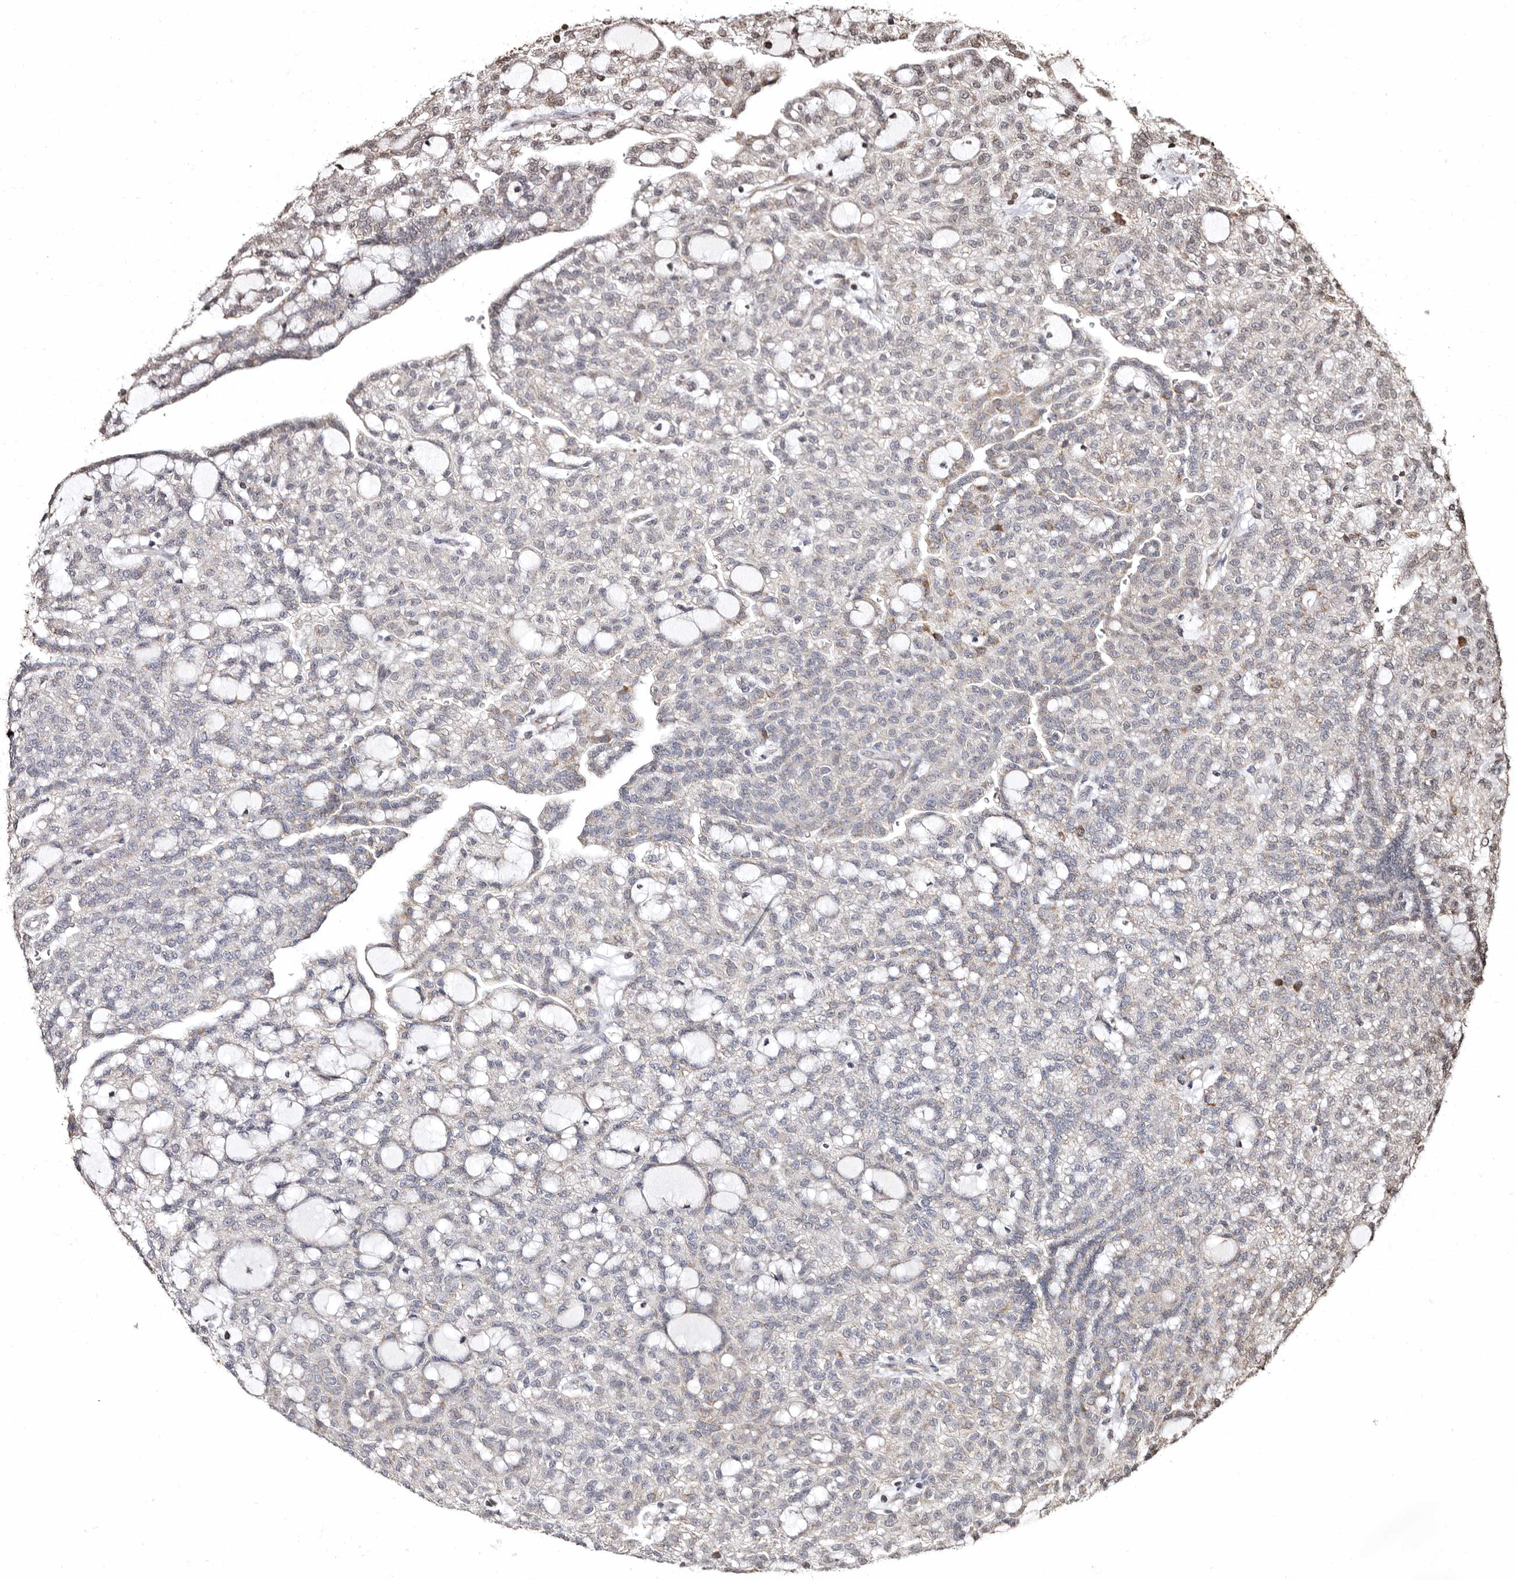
{"staining": {"intensity": "negative", "quantity": "none", "location": "none"}, "tissue": "renal cancer", "cell_type": "Tumor cells", "image_type": "cancer", "snomed": [{"axis": "morphology", "description": "Adenocarcinoma, NOS"}, {"axis": "topography", "description": "Kidney"}], "caption": "Immunohistochemical staining of human renal cancer (adenocarcinoma) exhibits no significant expression in tumor cells.", "gene": "CCDC190", "patient": {"sex": "male", "age": 63}}